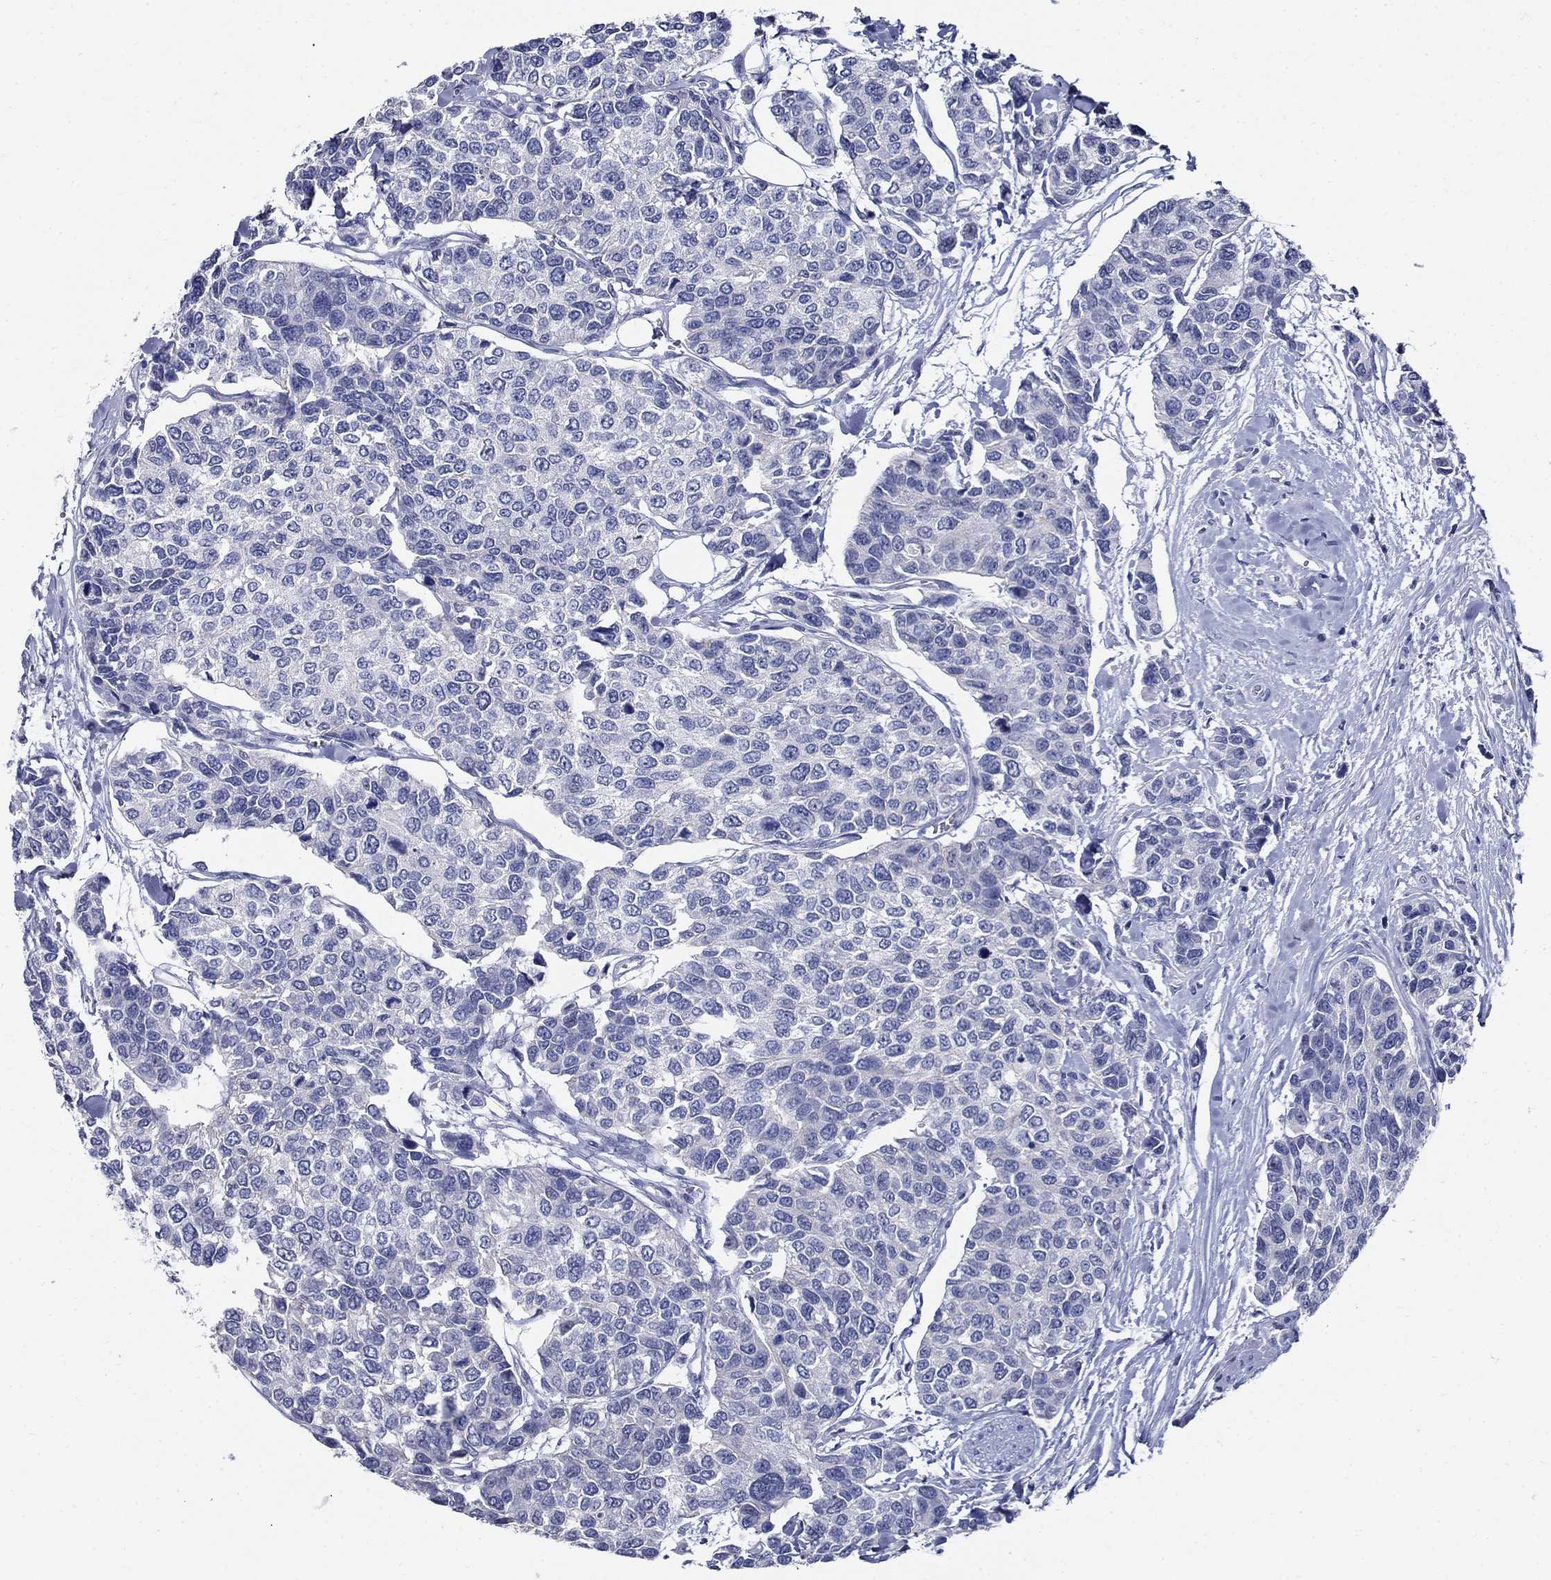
{"staining": {"intensity": "negative", "quantity": "none", "location": "none"}, "tissue": "urothelial cancer", "cell_type": "Tumor cells", "image_type": "cancer", "snomed": [{"axis": "morphology", "description": "Urothelial carcinoma, High grade"}, {"axis": "topography", "description": "Urinary bladder"}], "caption": "Tumor cells show no significant protein expression in urothelial carcinoma (high-grade).", "gene": "GUCA1A", "patient": {"sex": "male", "age": 77}}